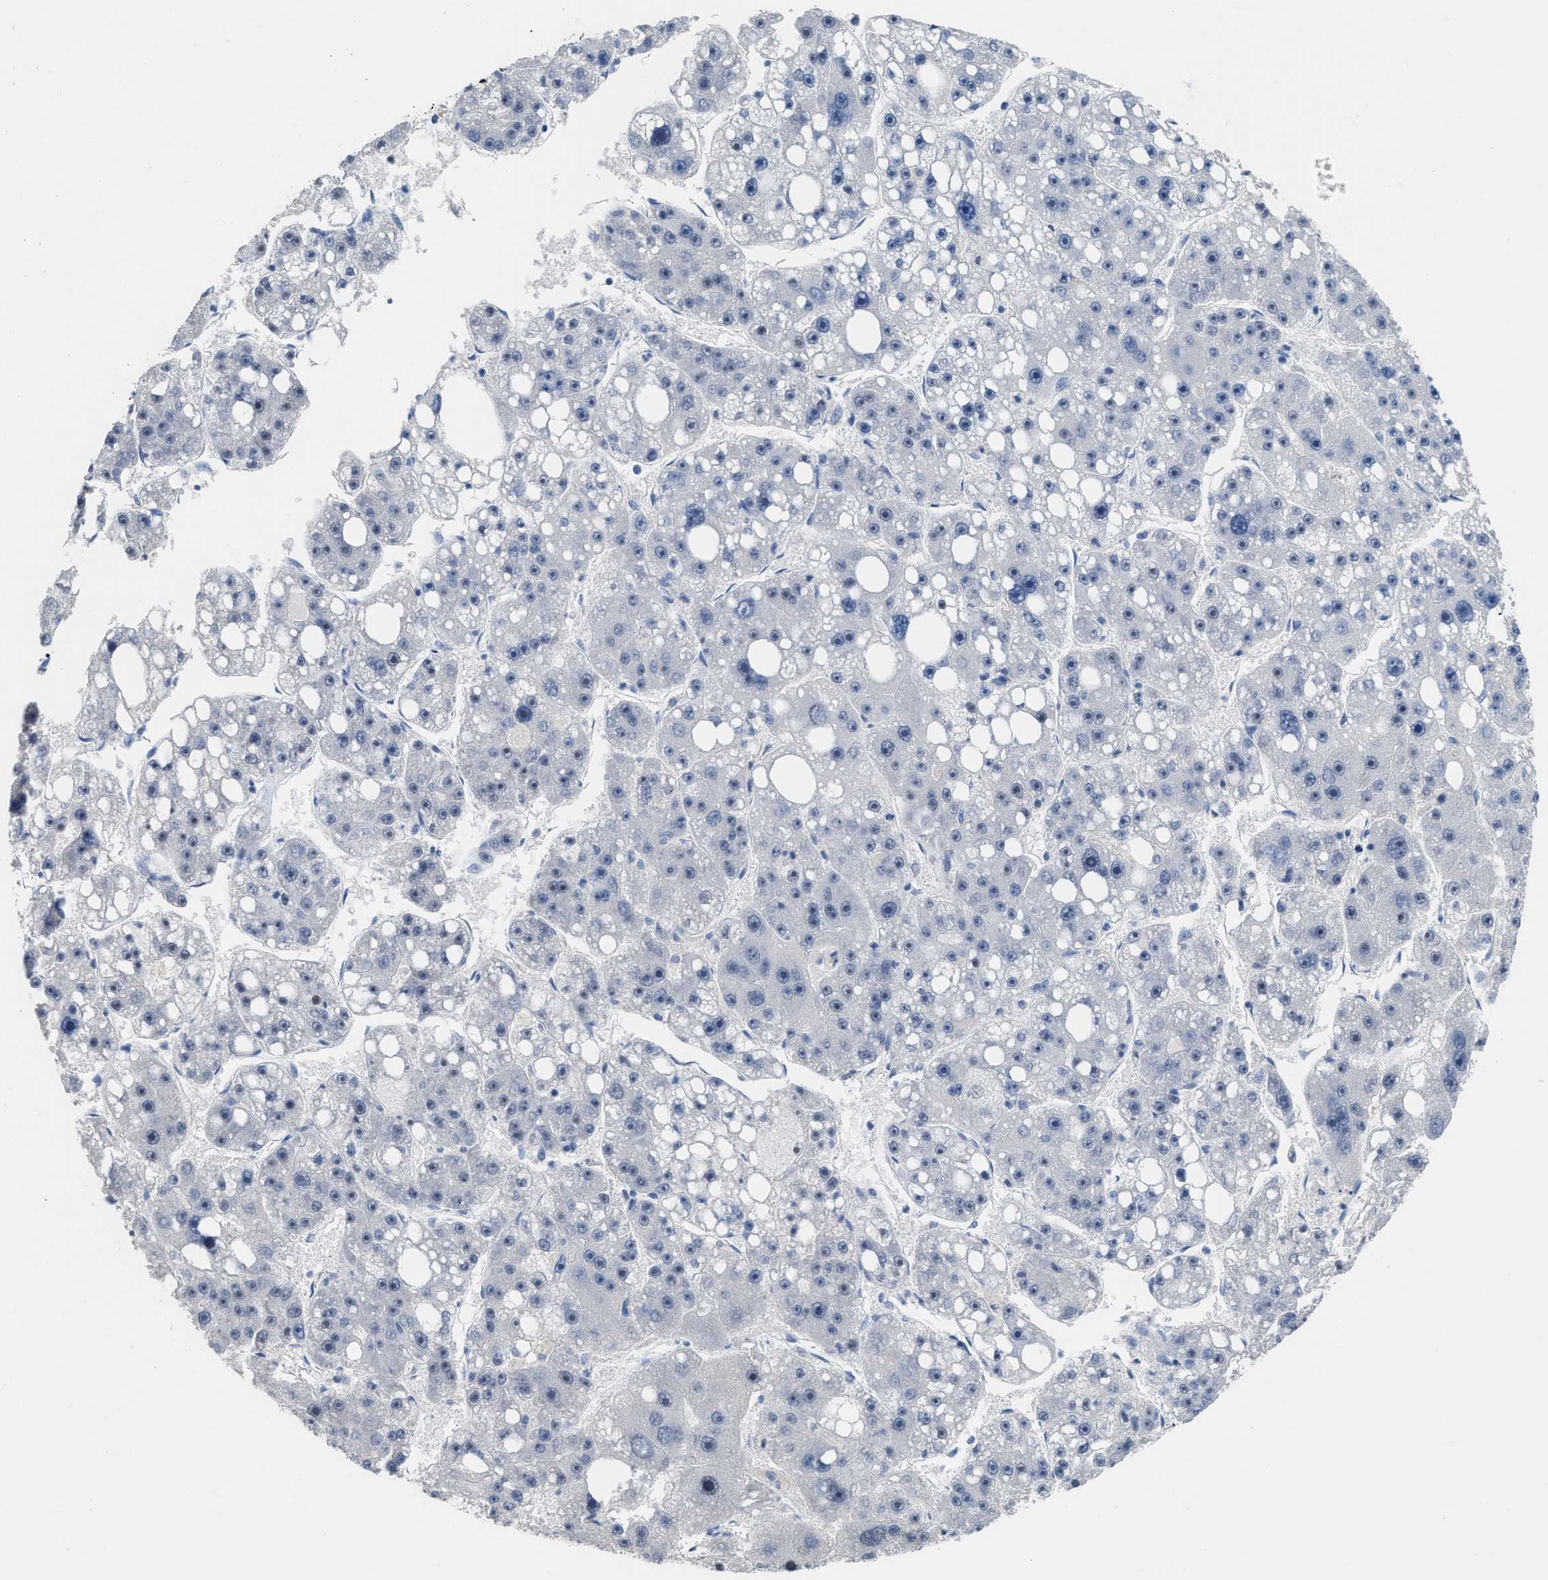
{"staining": {"intensity": "moderate", "quantity": "<25%", "location": "nuclear"}, "tissue": "liver cancer", "cell_type": "Tumor cells", "image_type": "cancer", "snomed": [{"axis": "morphology", "description": "Carcinoma, Hepatocellular, NOS"}, {"axis": "topography", "description": "Liver"}], "caption": "Immunohistochemistry (DAB) staining of liver cancer (hepatocellular carcinoma) demonstrates moderate nuclear protein positivity in approximately <25% of tumor cells.", "gene": "SETDB1", "patient": {"sex": "female", "age": 61}}